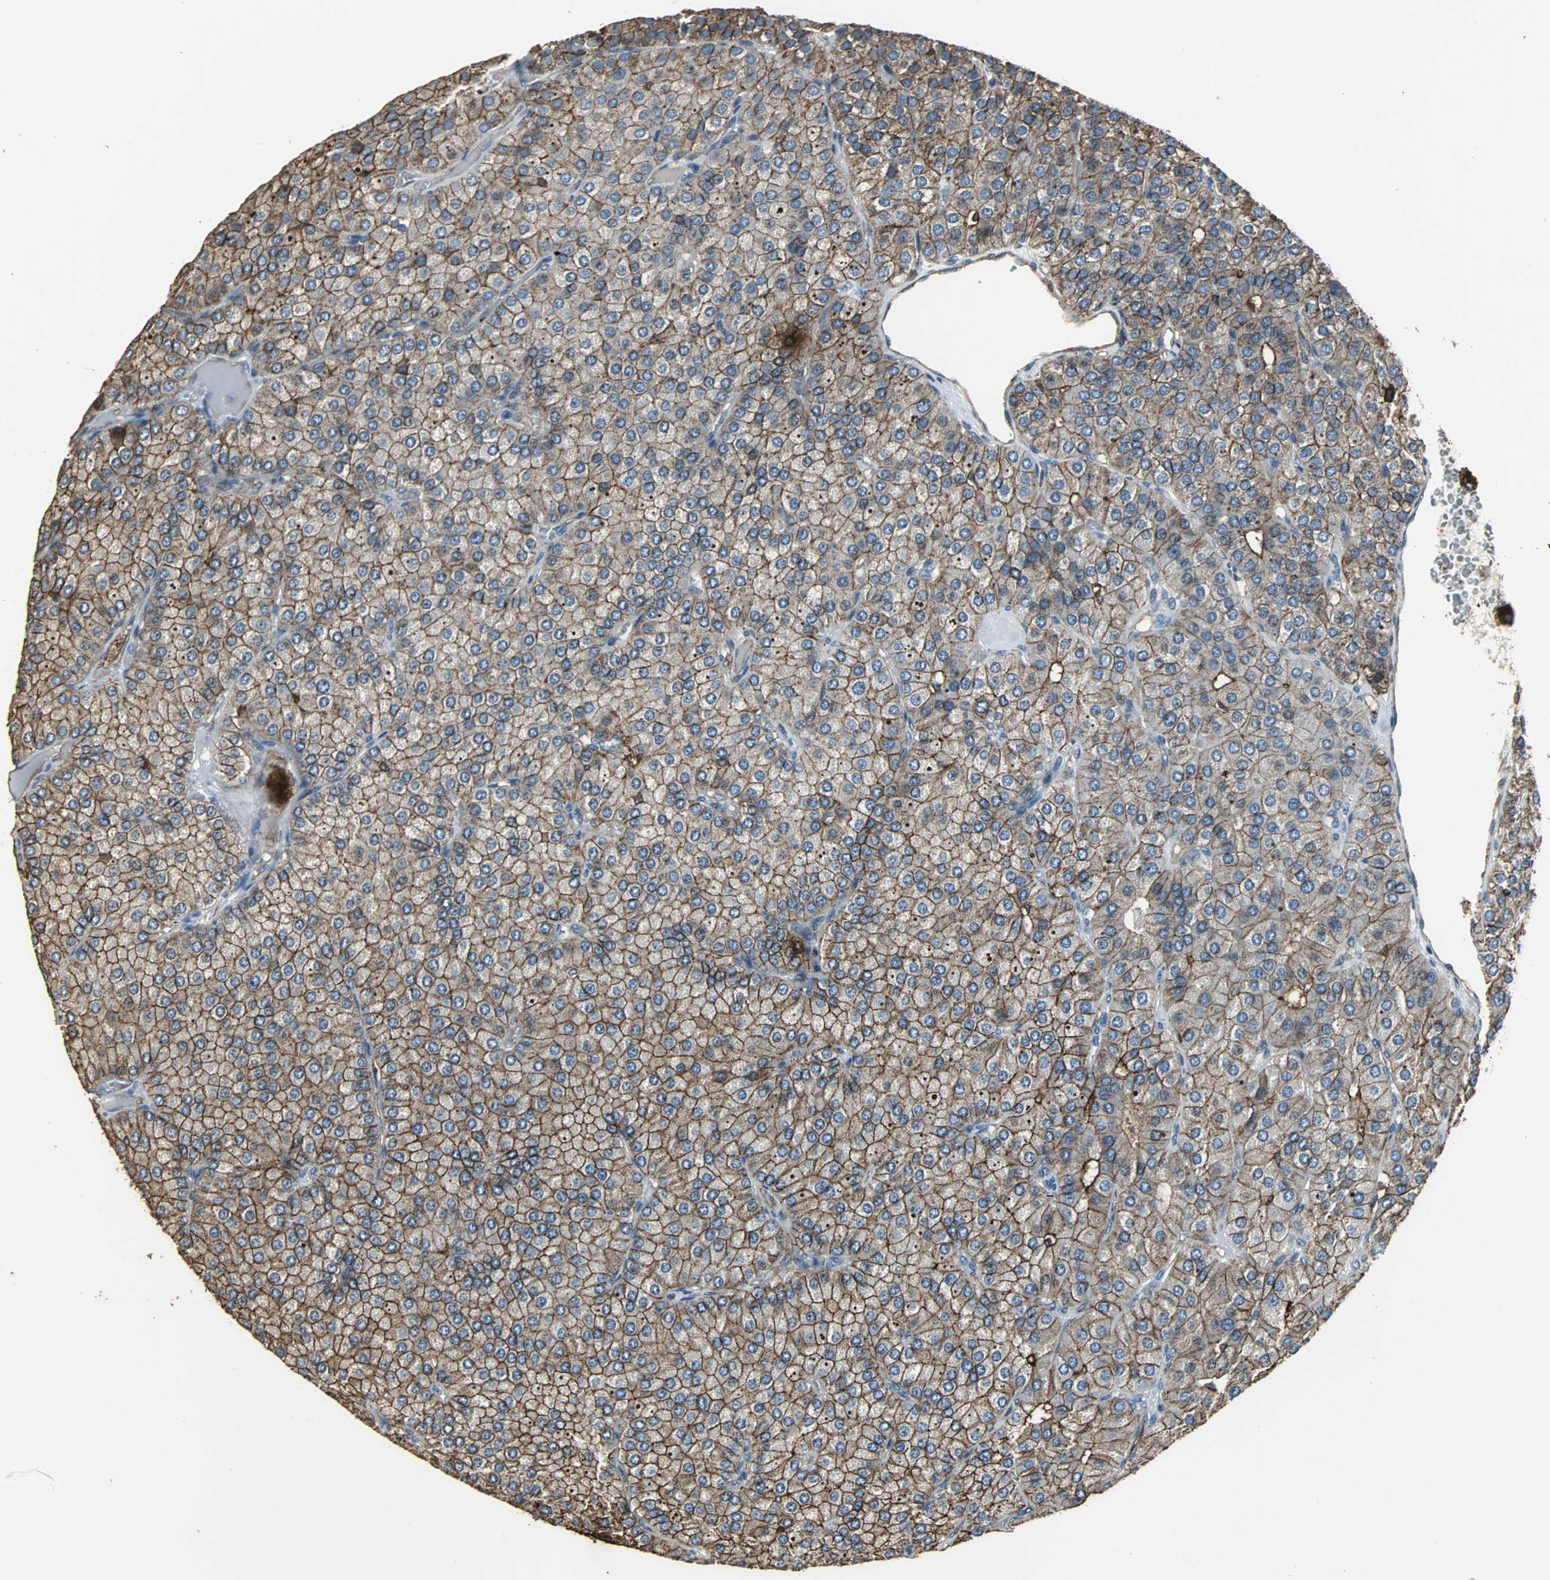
{"staining": {"intensity": "moderate", "quantity": ">75%", "location": "cytoplasmic/membranous"}, "tissue": "parathyroid gland", "cell_type": "Glandular cells", "image_type": "normal", "snomed": [{"axis": "morphology", "description": "Normal tissue, NOS"}, {"axis": "morphology", "description": "Adenoma, NOS"}, {"axis": "topography", "description": "Parathyroid gland"}], "caption": "Unremarkable parathyroid gland reveals moderate cytoplasmic/membranous staining in about >75% of glandular cells.", "gene": "F11R", "patient": {"sex": "female", "age": 86}}